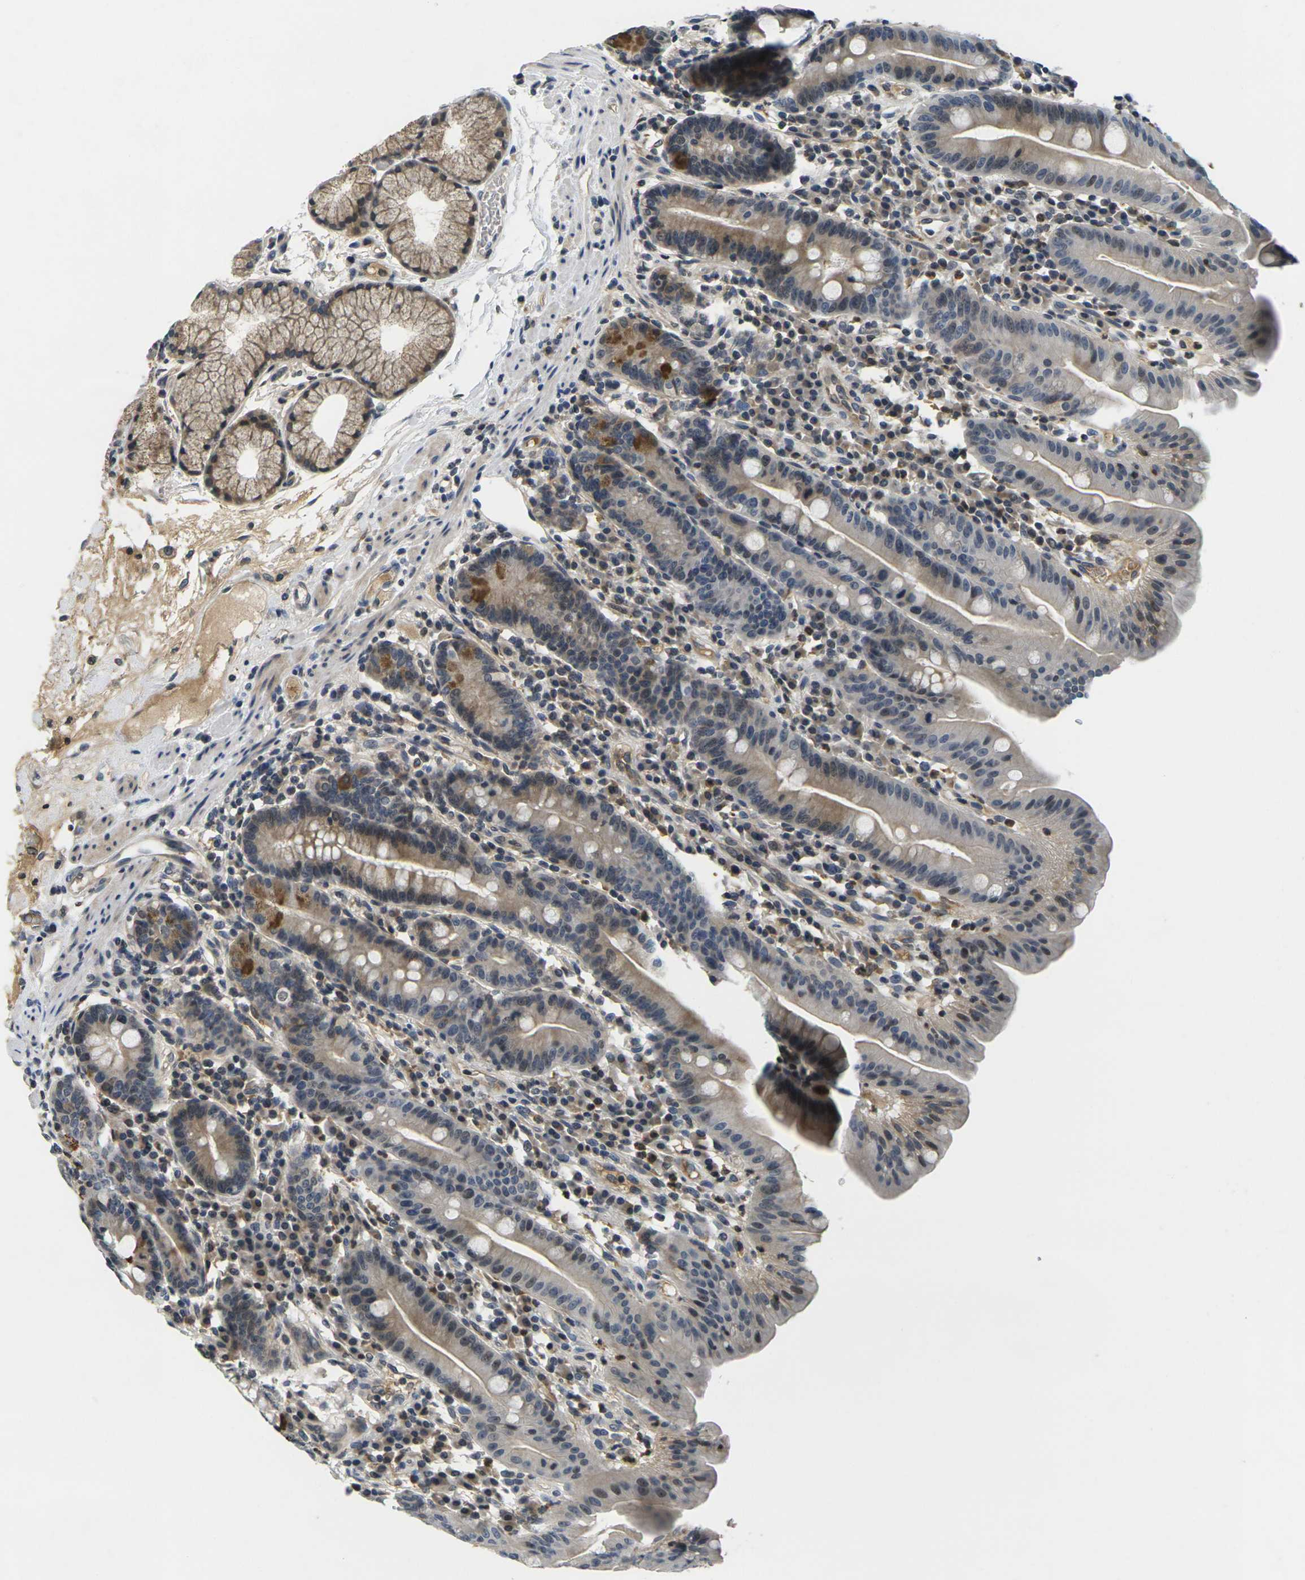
{"staining": {"intensity": "moderate", "quantity": ">75%", "location": "cytoplasmic/membranous"}, "tissue": "duodenum", "cell_type": "Glandular cells", "image_type": "normal", "snomed": [{"axis": "morphology", "description": "Normal tissue, NOS"}, {"axis": "topography", "description": "Duodenum"}], "caption": "Duodenum stained with DAB immunohistochemistry (IHC) exhibits medium levels of moderate cytoplasmic/membranous expression in about >75% of glandular cells.", "gene": "C1QC", "patient": {"sex": "male", "age": 50}}